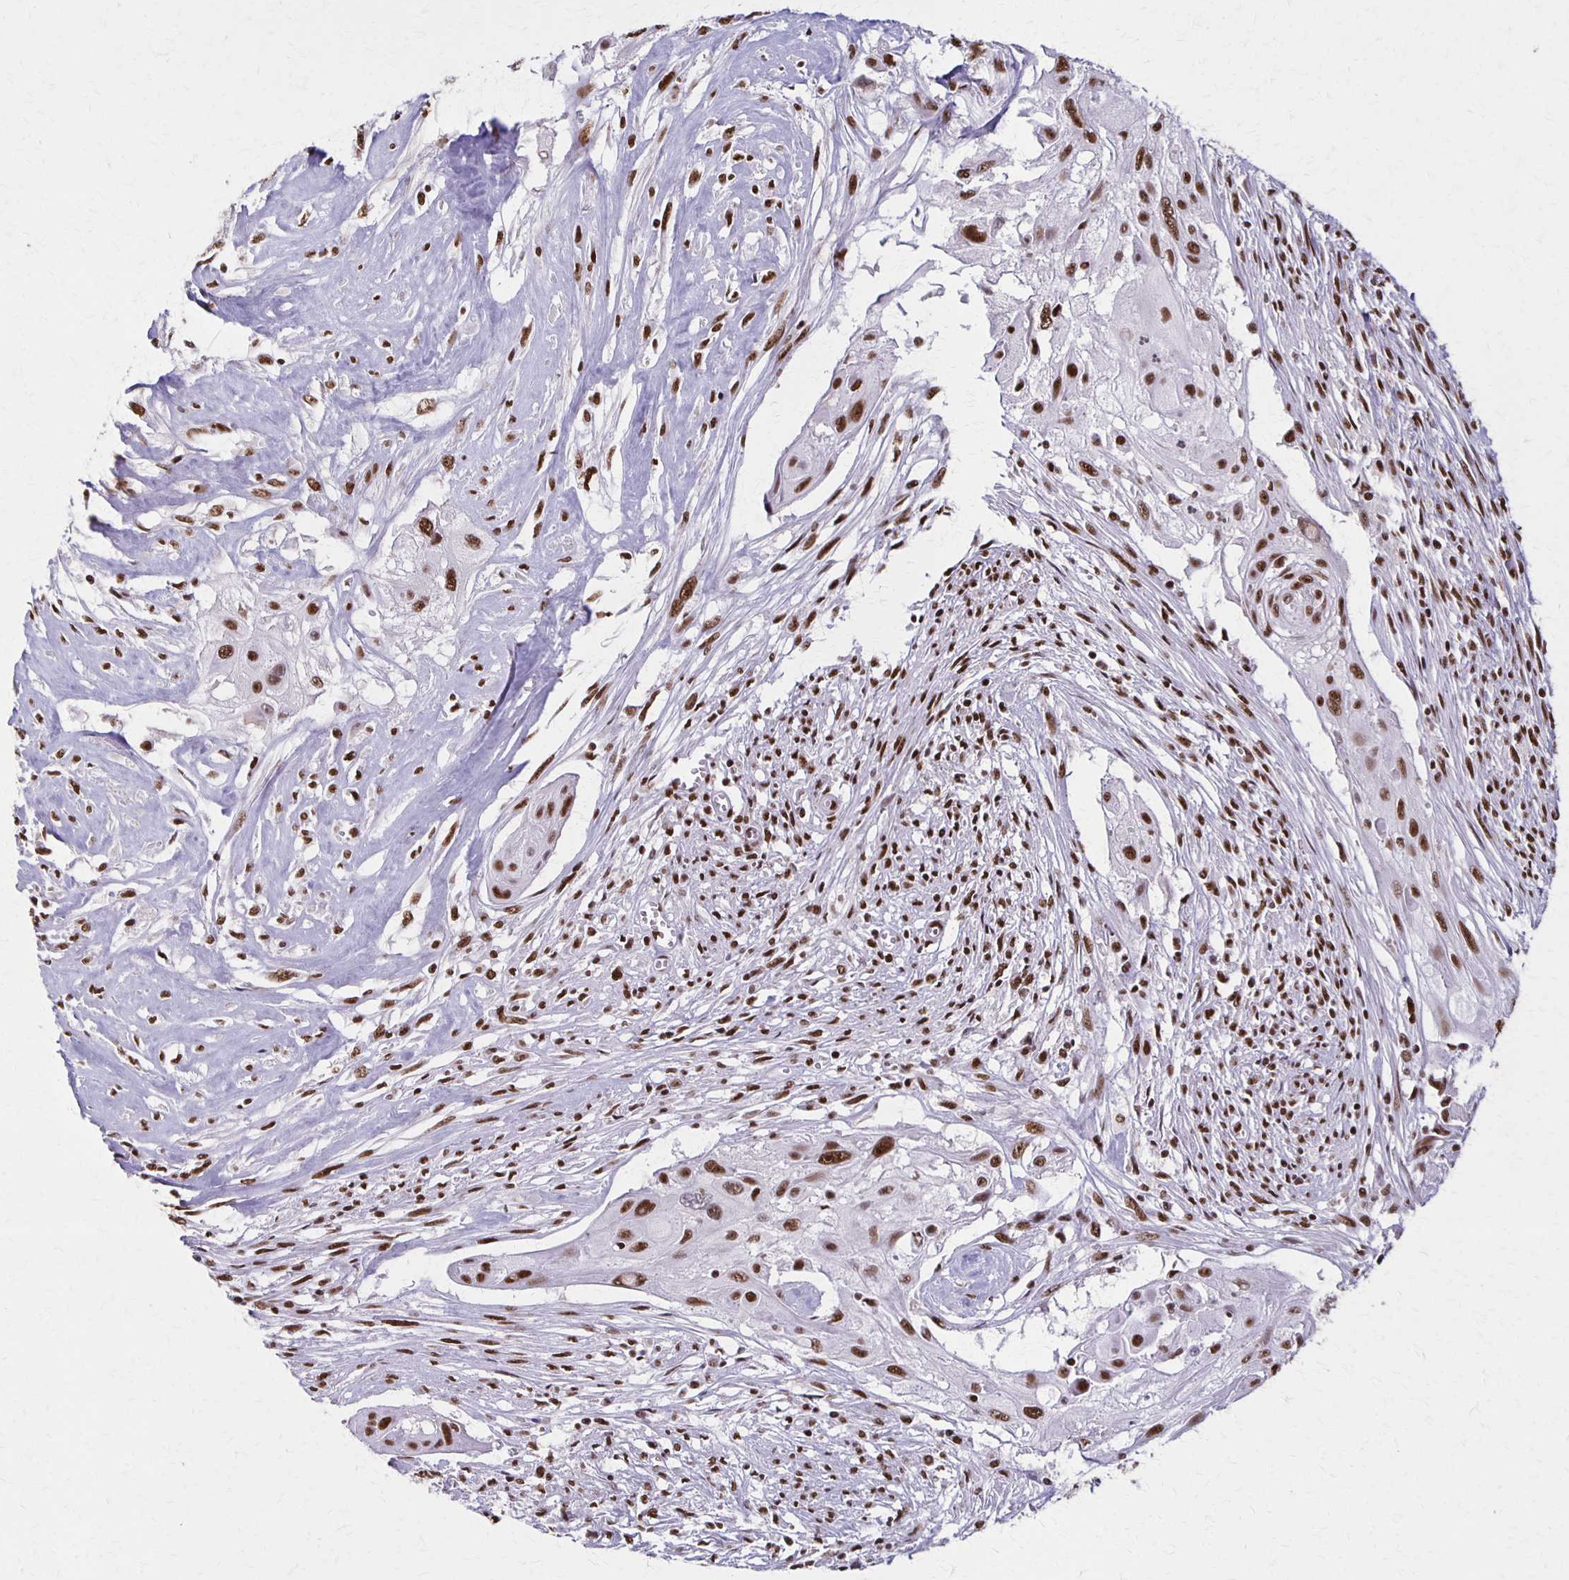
{"staining": {"intensity": "strong", "quantity": ">75%", "location": "nuclear"}, "tissue": "cervical cancer", "cell_type": "Tumor cells", "image_type": "cancer", "snomed": [{"axis": "morphology", "description": "Squamous cell carcinoma, NOS"}, {"axis": "topography", "description": "Cervix"}], "caption": "Immunohistochemical staining of human cervical cancer (squamous cell carcinoma) demonstrates high levels of strong nuclear protein expression in approximately >75% of tumor cells. (DAB IHC with brightfield microscopy, high magnification).", "gene": "XRCC6", "patient": {"sex": "female", "age": 49}}